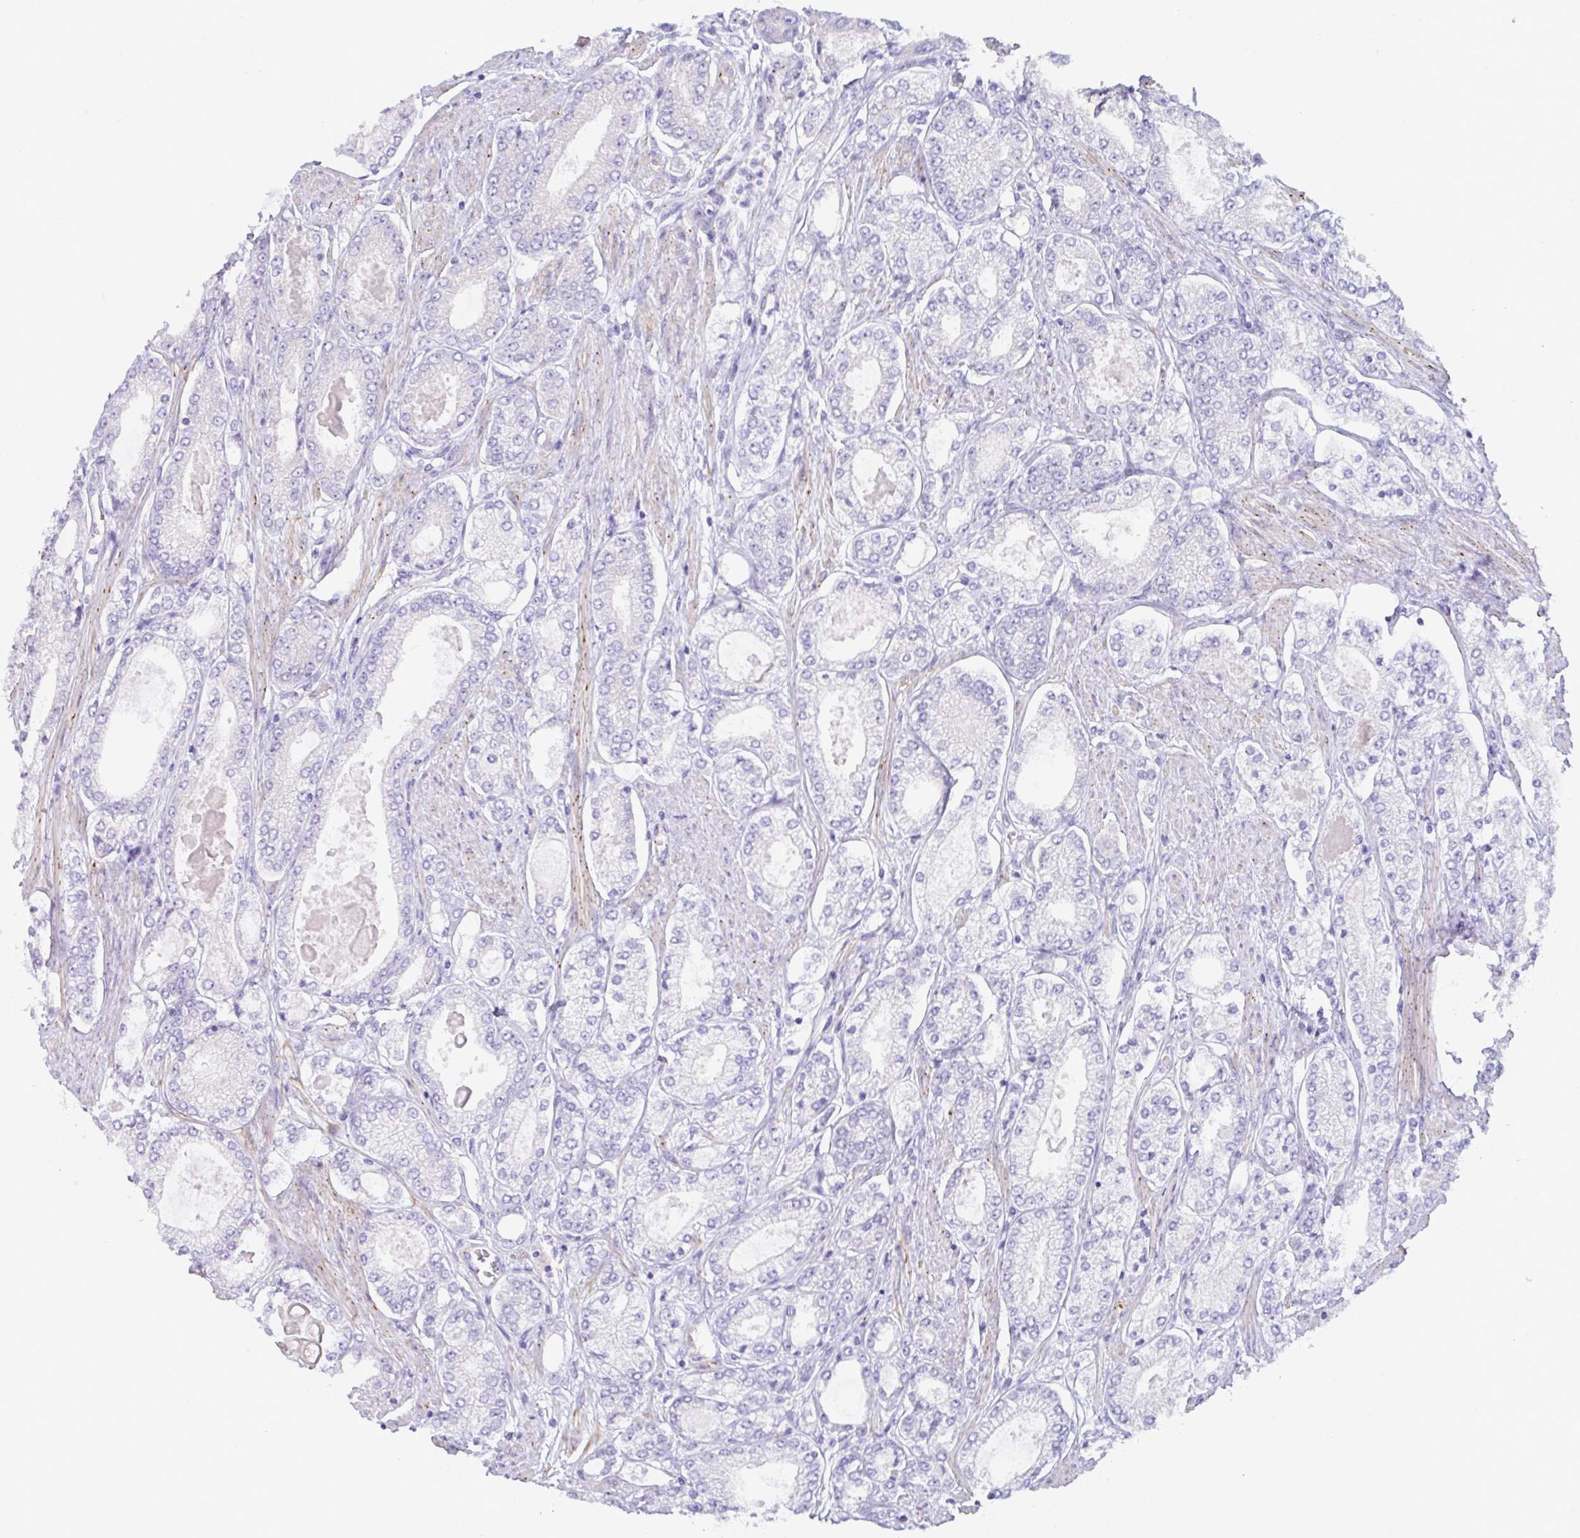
{"staining": {"intensity": "negative", "quantity": "none", "location": "none"}, "tissue": "prostate cancer", "cell_type": "Tumor cells", "image_type": "cancer", "snomed": [{"axis": "morphology", "description": "Adenocarcinoma, High grade"}, {"axis": "topography", "description": "Prostate"}], "caption": "Histopathology image shows no protein staining in tumor cells of prostate cancer (adenocarcinoma (high-grade)) tissue.", "gene": "MED11", "patient": {"sex": "male", "age": 68}}